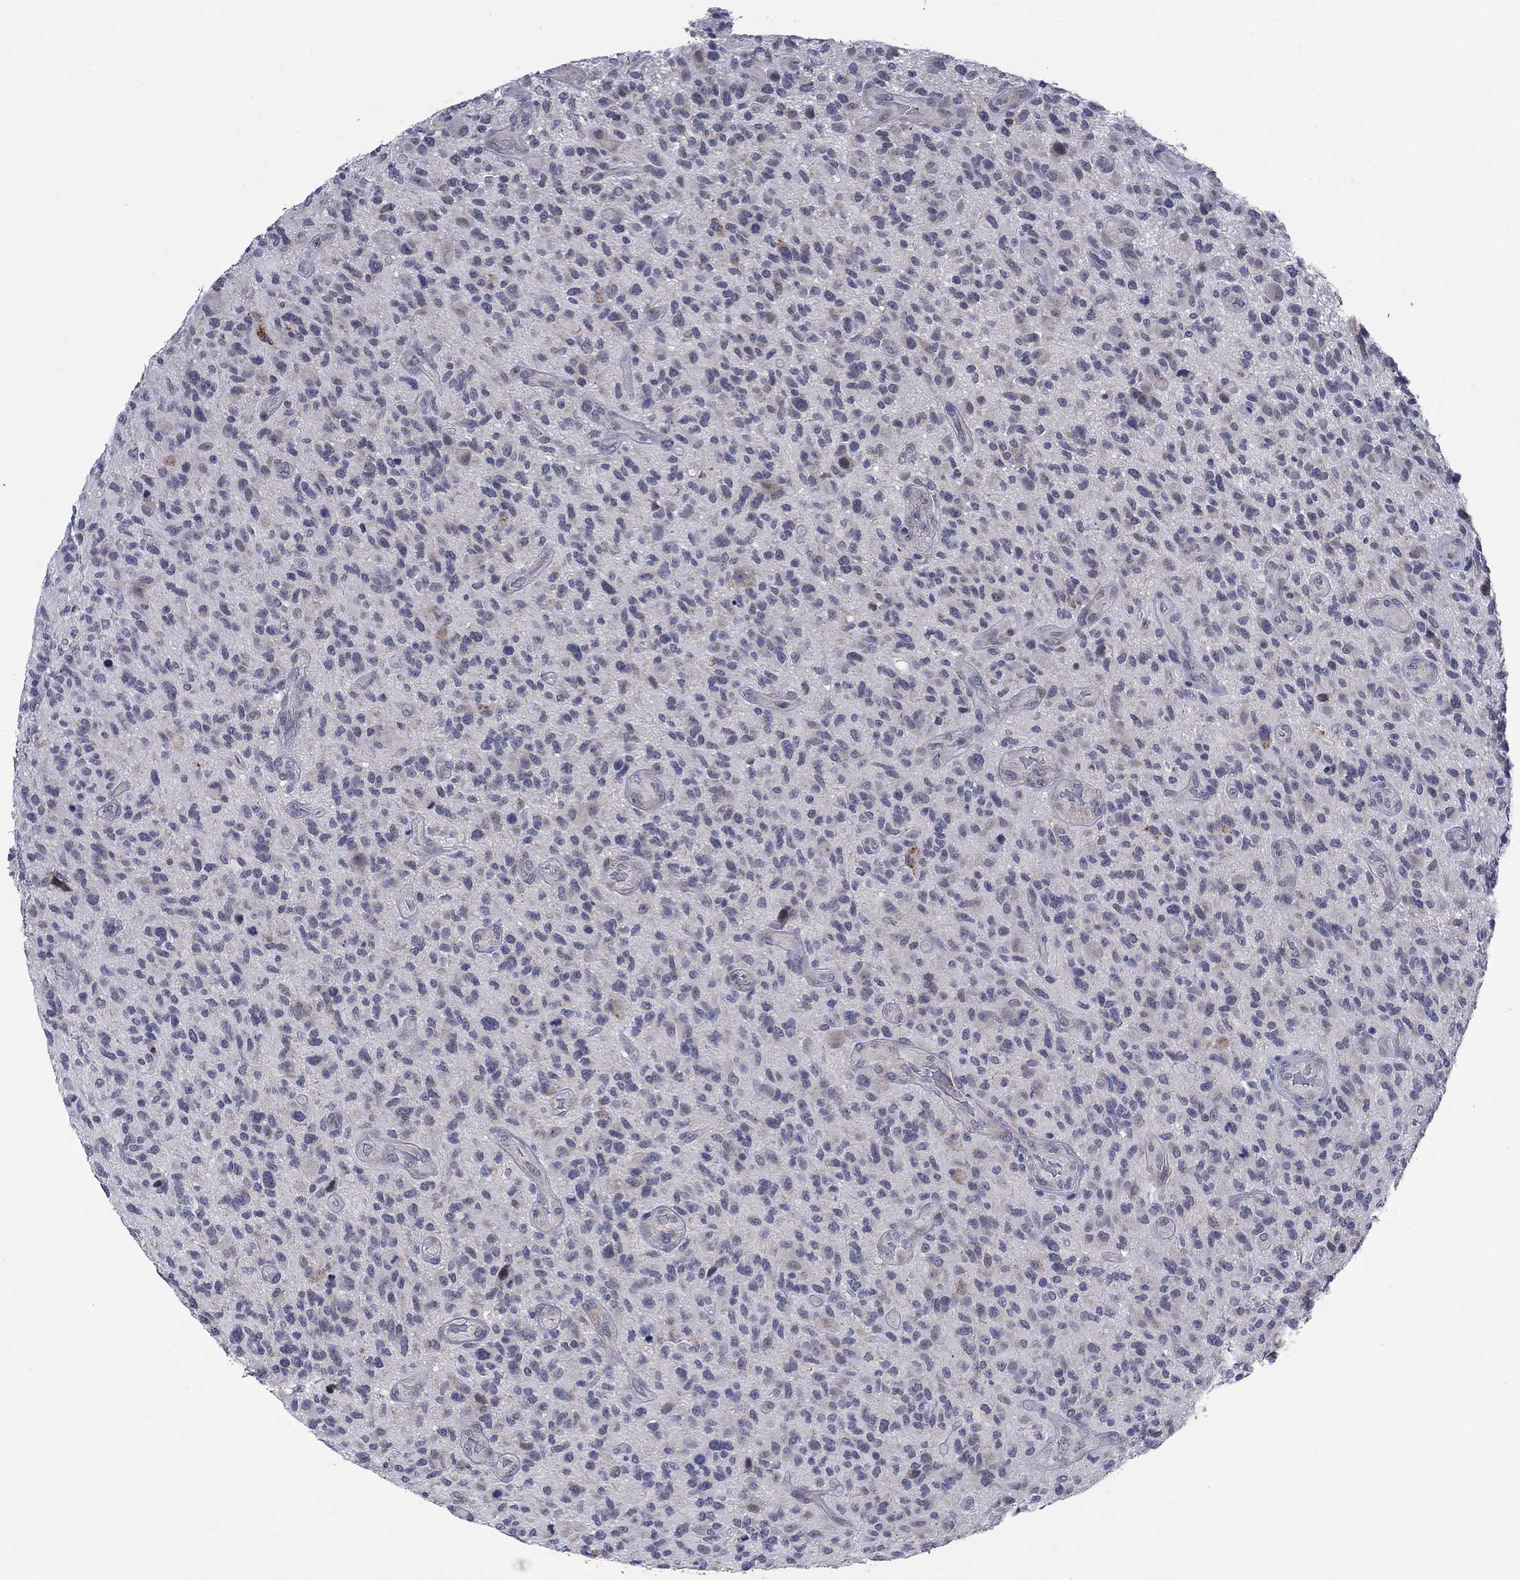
{"staining": {"intensity": "negative", "quantity": "none", "location": "none"}, "tissue": "glioma", "cell_type": "Tumor cells", "image_type": "cancer", "snomed": [{"axis": "morphology", "description": "Glioma, malignant, High grade"}, {"axis": "topography", "description": "Brain"}], "caption": "Immunohistochemistry (IHC) micrograph of glioma stained for a protein (brown), which displays no positivity in tumor cells.", "gene": "SDC1", "patient": {"sex": "male", "age": 47}}